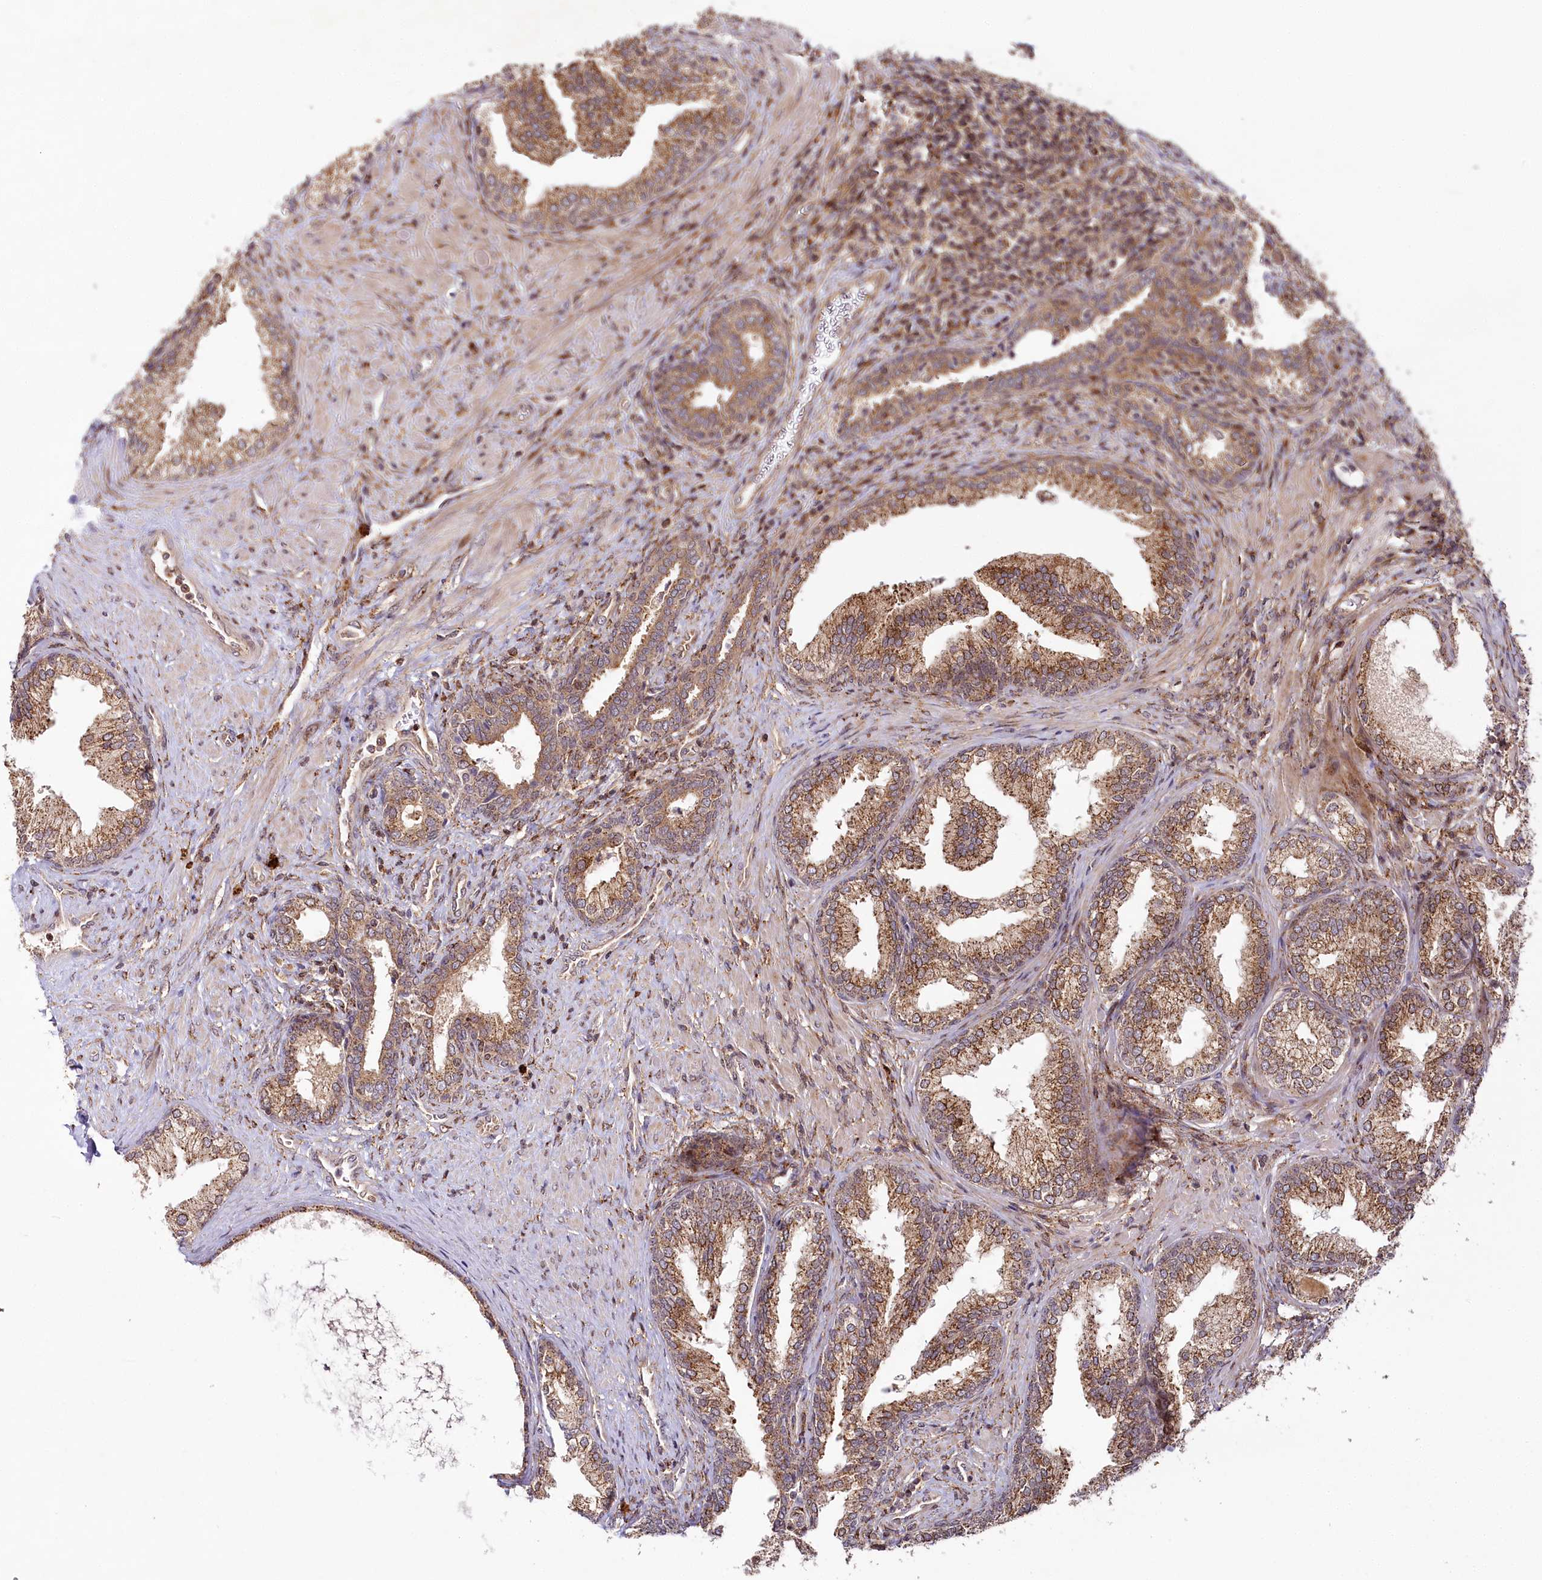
{"staining": {"intensity": "strong", "quantity": ">75%", "location": "cytoplasmic/membranous"}, "tissue": "prostate", "cell_type": "Glandular cells", "image_type": "normal", "snomed": [{"axis": "morphology", "description": "Normal tissue, NOS"}, {"axis": "topography", "description": "Prostate"}], "caption": "Prostate stained with DAB immunohistochemistry (IHC) reveals high levels of strong cytoplasmic/membranous expression in approximately >75% of glandular cells. The staining was performed using DAB (3,3'-diaminobenzidine), with brown indicating positive protein expression. Nuclei are stained blue with hematoxylin.", "gene": "COPG1", "patient": {"sex": "male", "age": 76}}